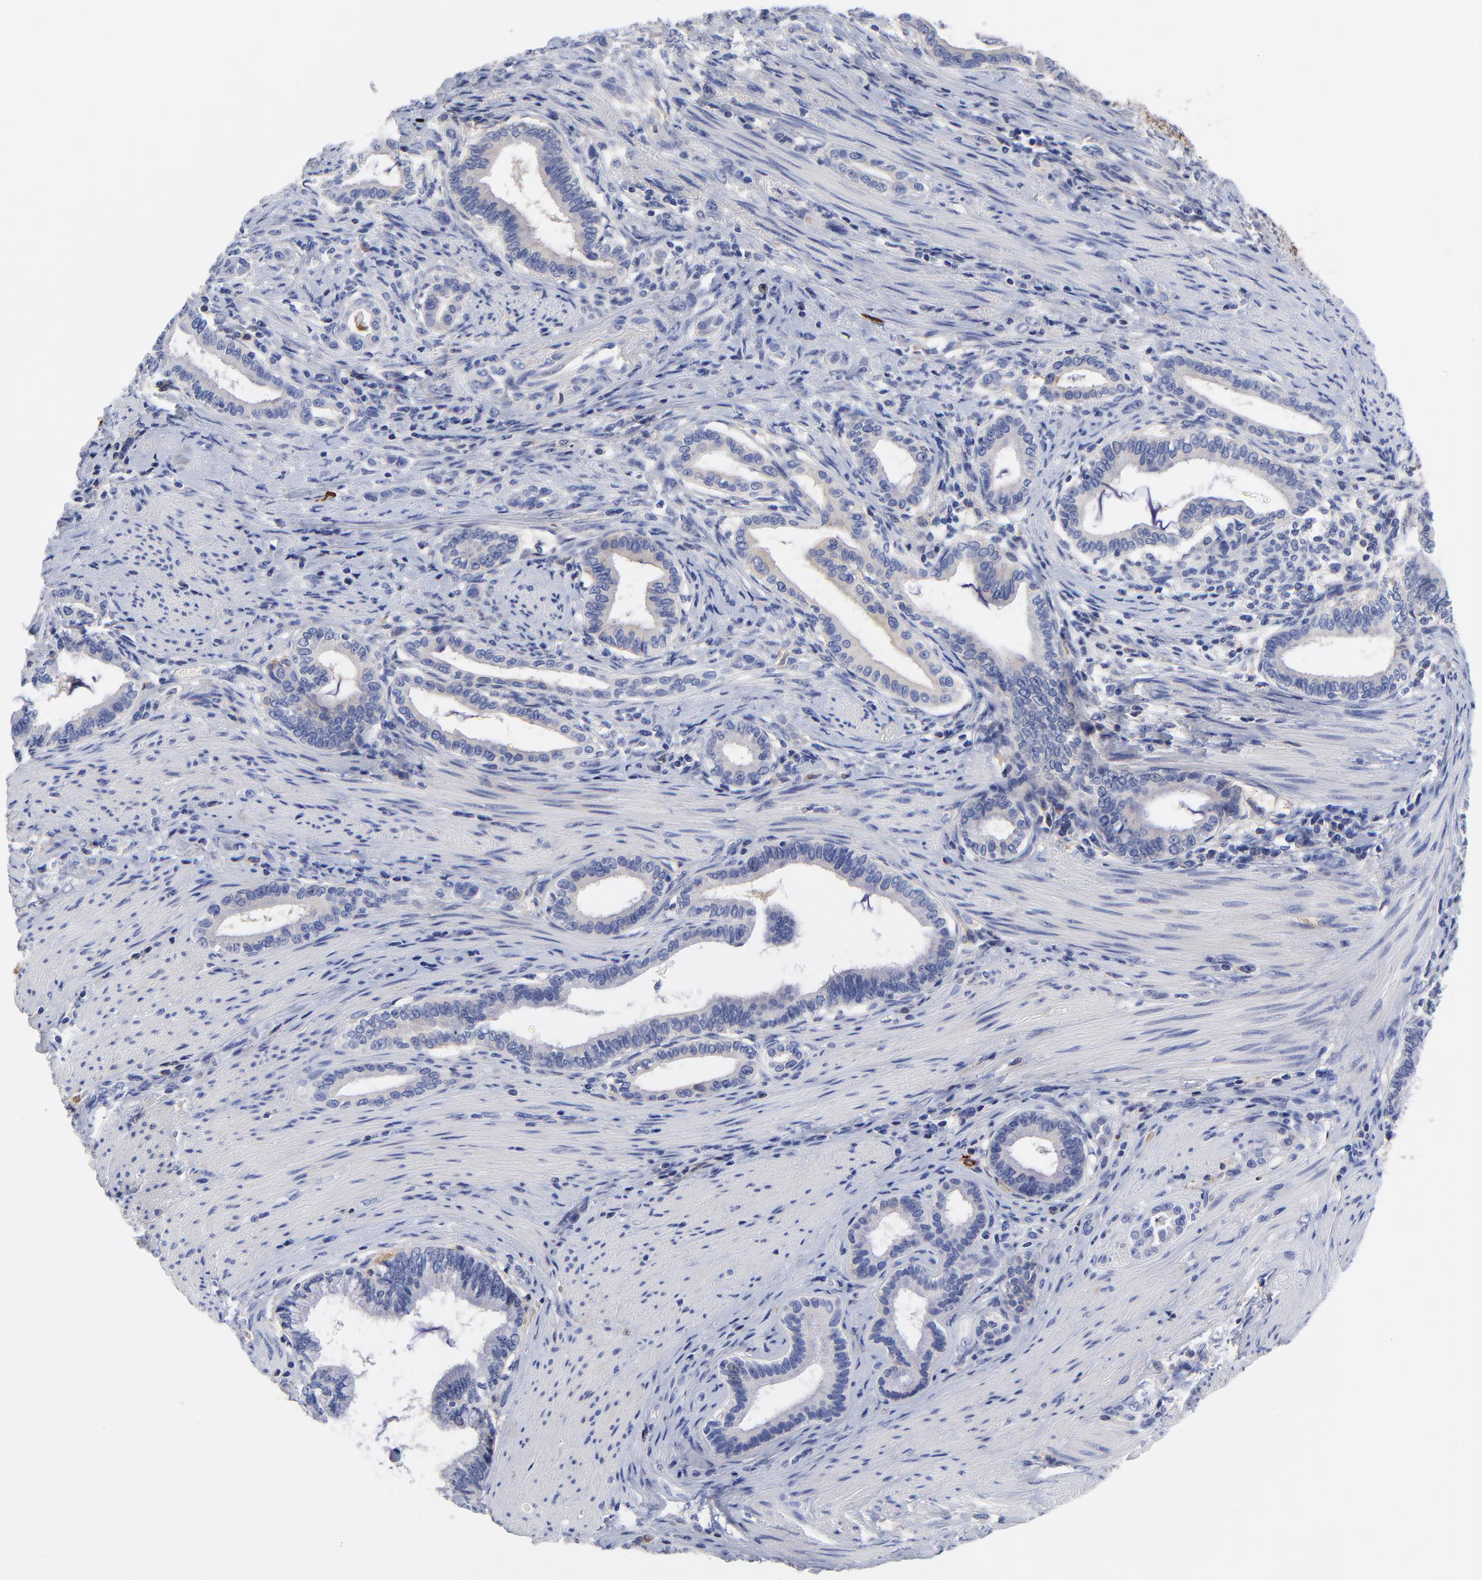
{"staining": {"intensity": "negative", "quantity": "none", "location": "none"}, "tissue": "pancreatic cancer", "cell_type": "Tumor cells", "image_type": "cancer", "snomed": [{"axis": "morphology", "description": "Adenocarcinoma, NOS"}, {"axis": "topography", "description": "Pancreas"}], "caption": "Adenocarcinoma (pancreatic) was stained to show a protein in brown. There is no significant staining in tumor cells.", "gene": "IGLV3-10", "patient": {"sex": "female", "age": 64}}